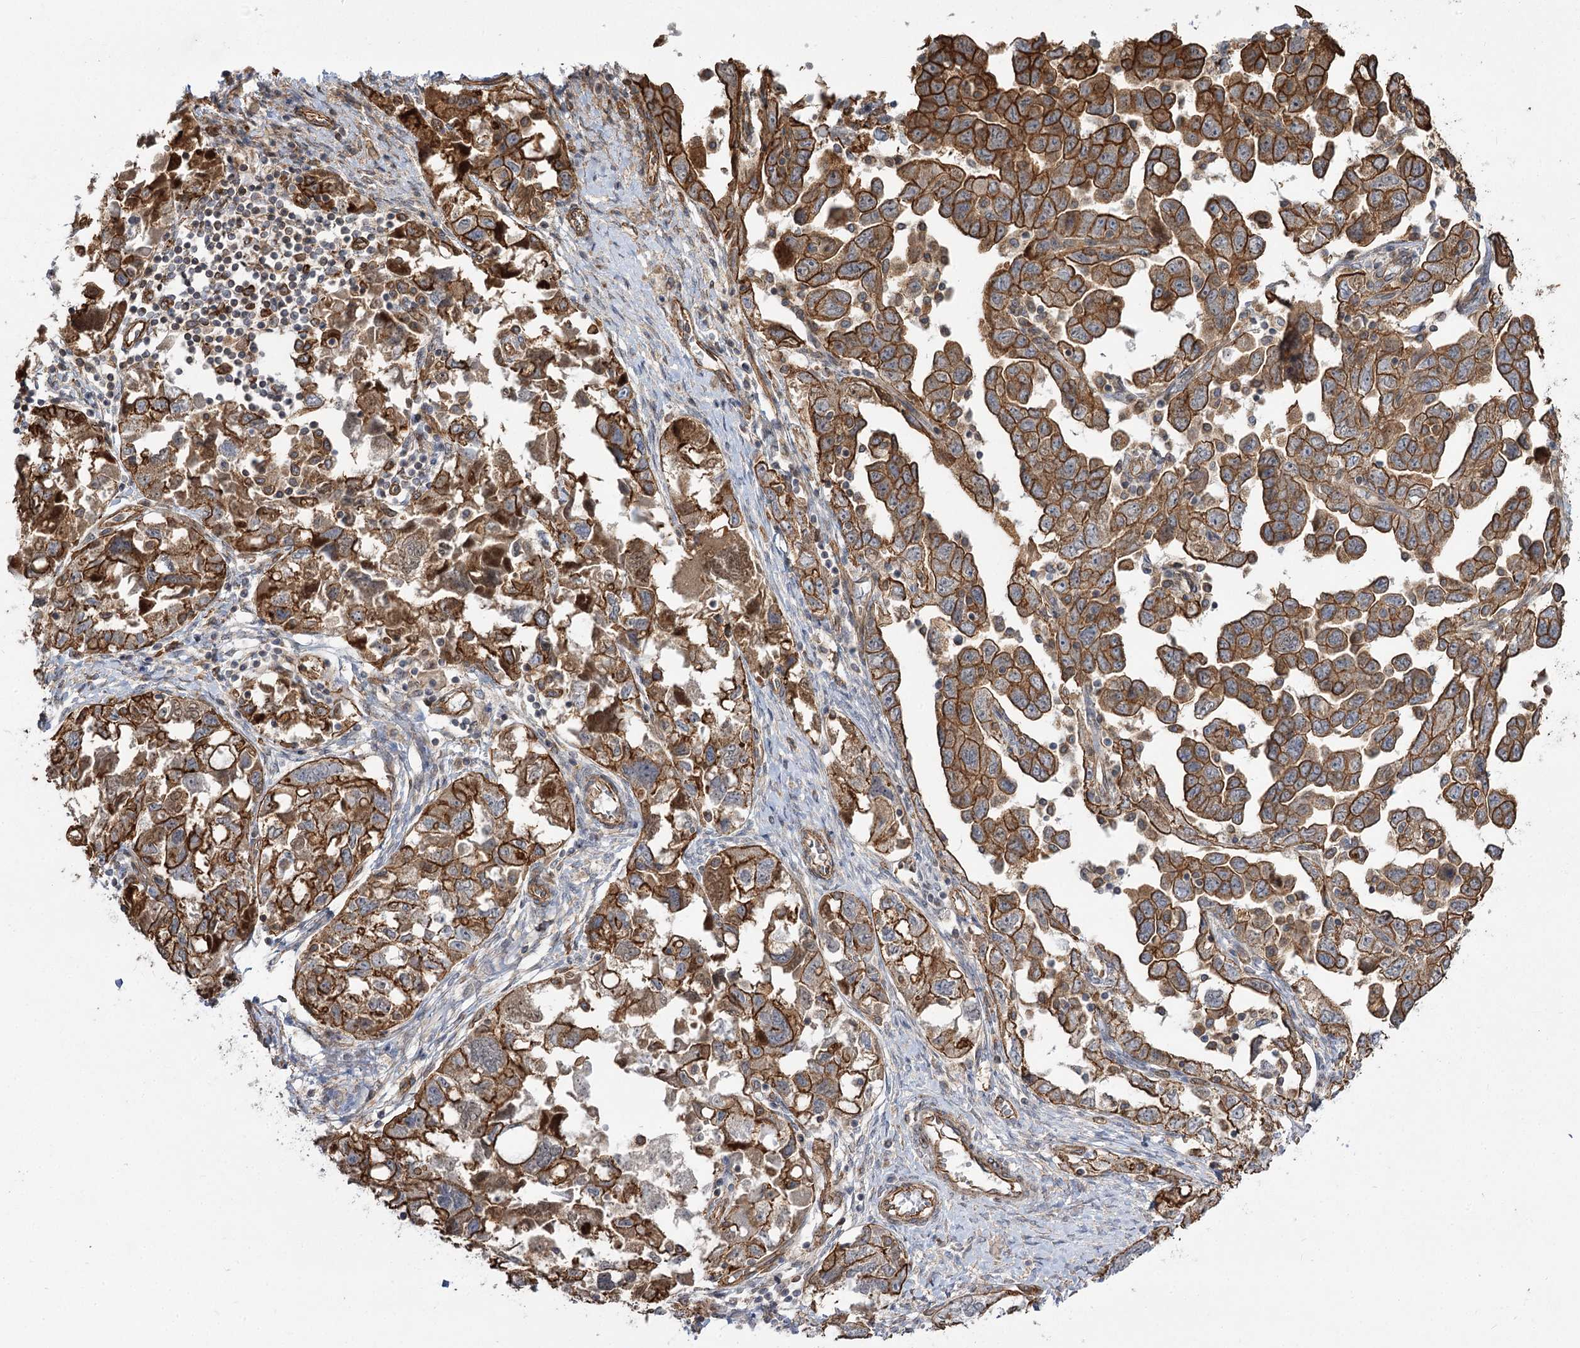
{"staining": {"intensity": "moderate", "quantity": ">75%", "location": "cytoplasmic/membranous"}, "tissue": "ovarian cancer", "cell_type": "Tumor cells", "image_type": "cancer", "snomed": [{"axis": "morphology", "description": "Carcinoma, NOS"}, {"axis": "morphology", "description": "Cystadenocarcinoma, serous, NOS"}, {"axis": "topography", "description": "Ovary"}], "caption": "IHC of human ovarian carcinoma demonstrates medium levels of moderate cytoplasmic/membranous staining in about >75% of tumor cells.", "gene": "SH3BP5L", "patient": {"sex": "female", "age": 69}}